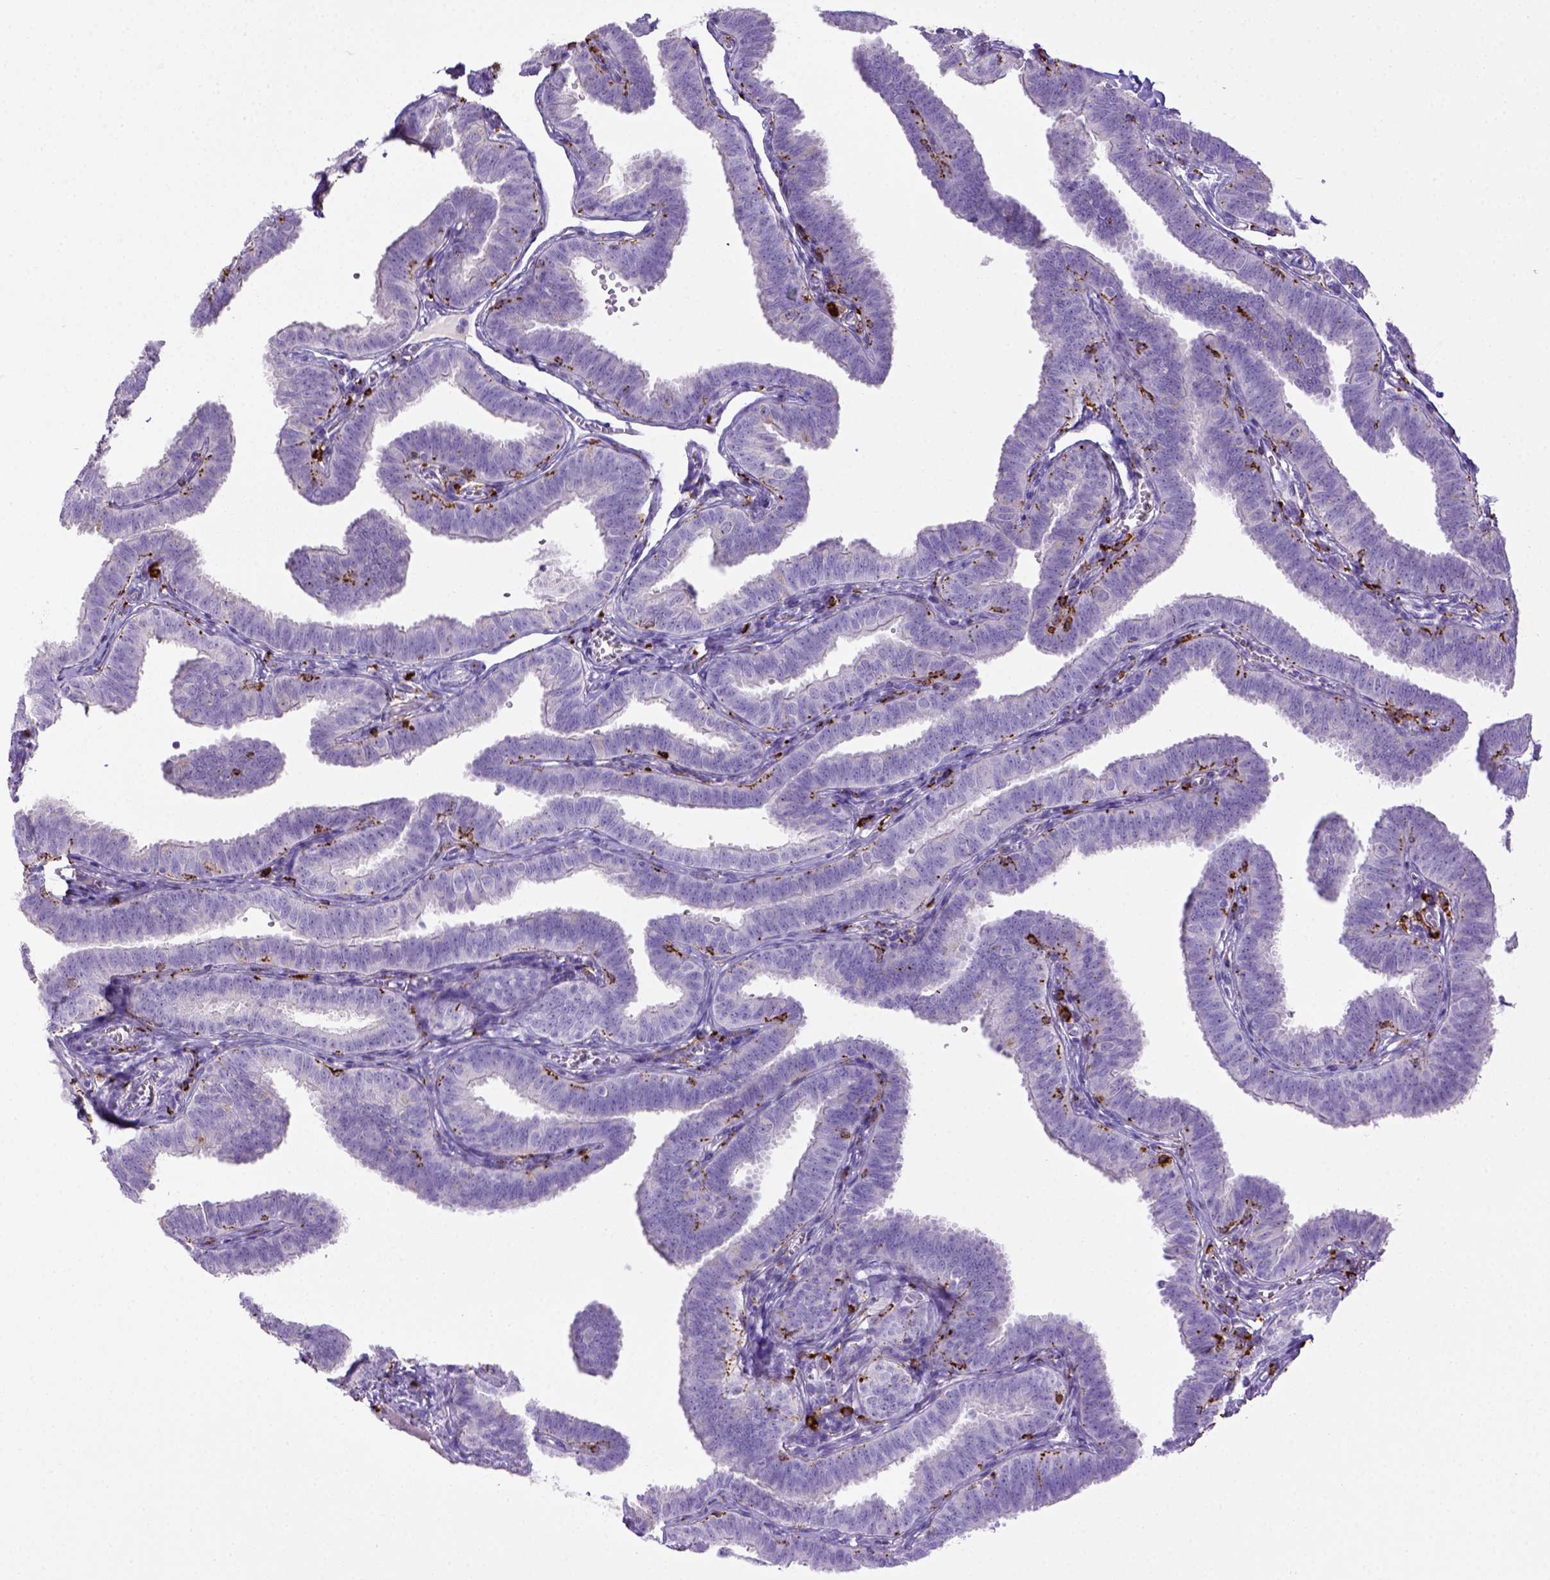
{"staining": {"intensity": "negative", "quantity": "none", "location": "none"}, "tissue": "fallopian tube", "cell_type": "Glandular cells", "image_type": "normal", "snomed": [{"axis": "morphology", "description": "Normal tissue, NOS"}, {"axis": "topography", "description": "Fallopian tube"}], "caption": "A high-resolution histopathology image shows immunohistochemistry (IHC) staining of unremarkable fallopian tube, which exhibits no significant staining in glandular cells. (Brightfield microscopy of DAB (3,3'-diaminobenzidine) immunohistochemistry (IHC) at high magnification).", "gene": "CD68", "patient": {"sex": "female", "age": 25}}